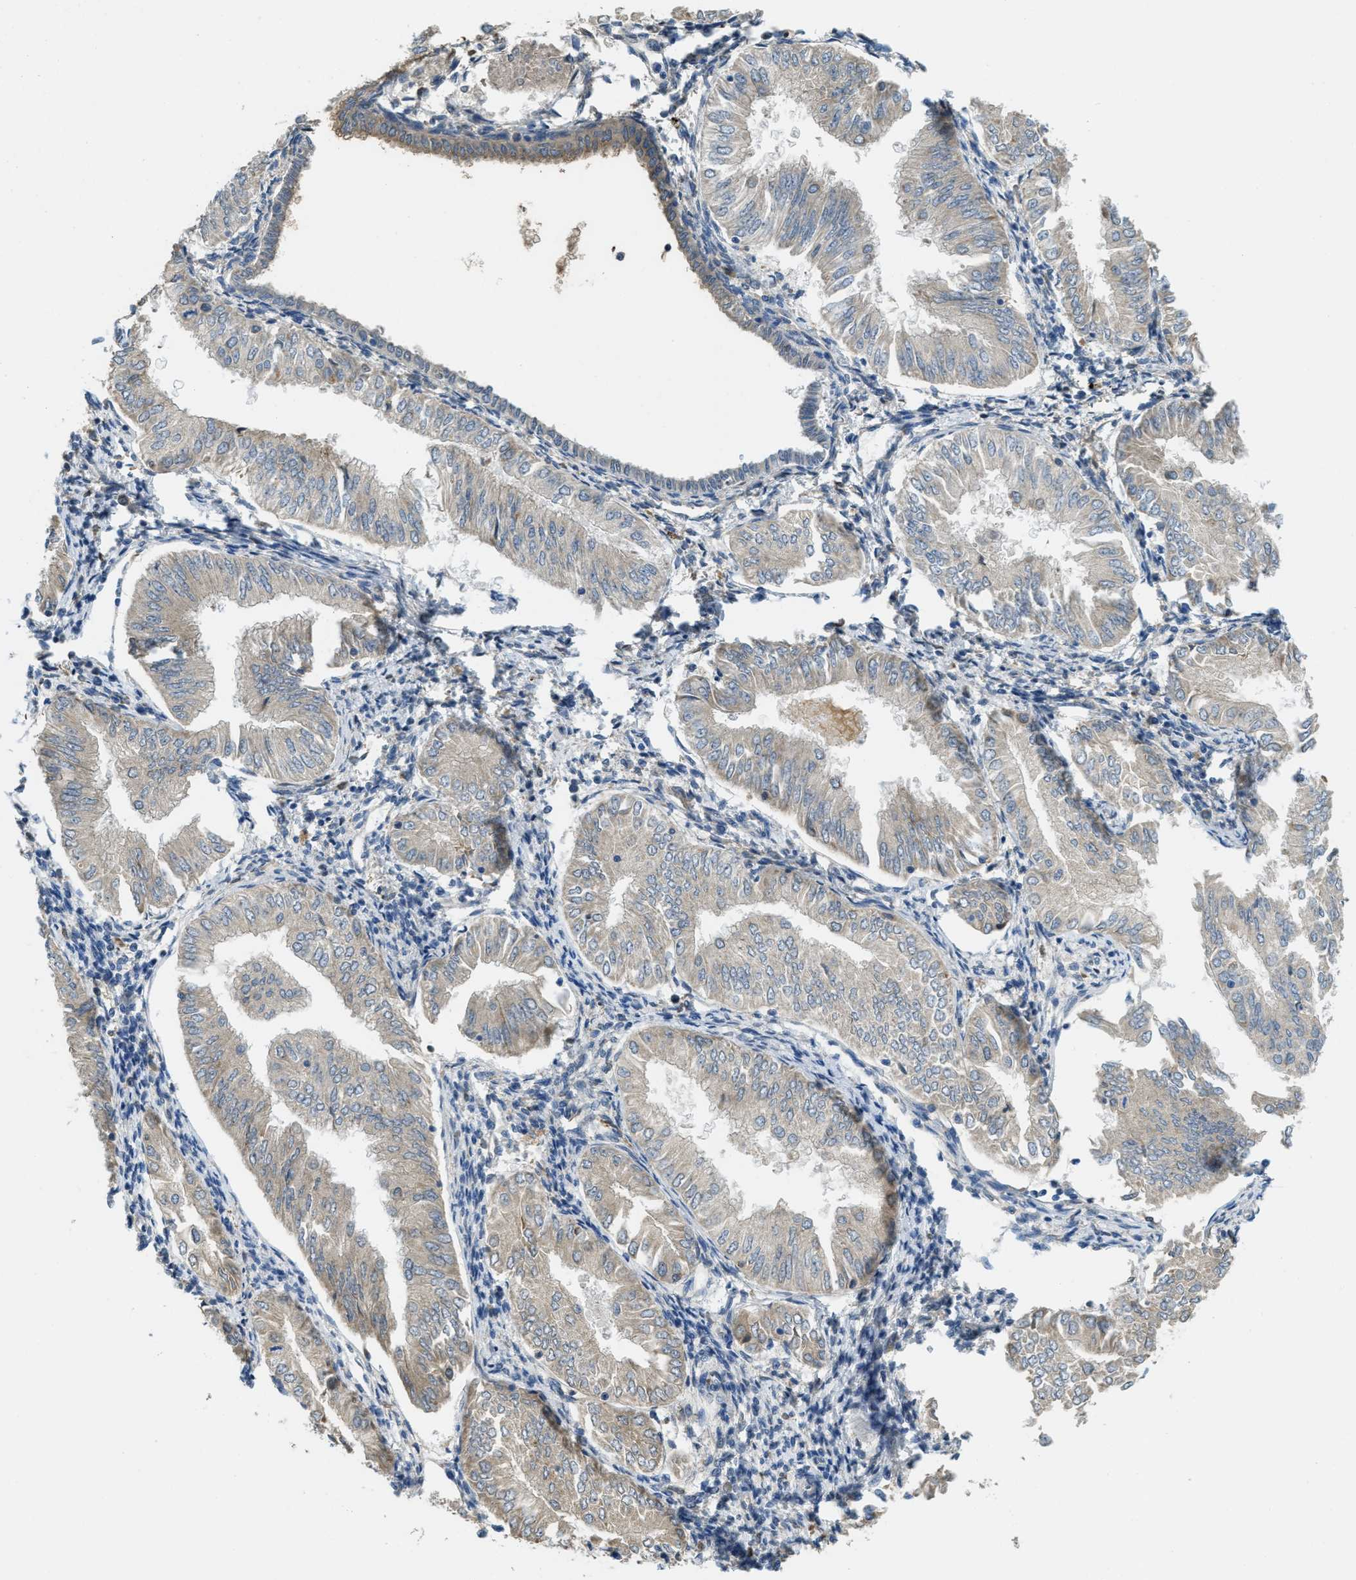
{"staining": {"intensity": "weak", "quantity": "25%-75%", "location": "cytoplasmic/membranous"}, "tissue": "endometrial cancer", "cell_type": "Tumor cells", "image_type": "cancer", "snomed": [{"axis": "morphology", "description": "Adenocarcinoma, NOS"}, {"axis": "topography", "description": "Endometrium"}], "caption": "Weak cytoplasmic/membranous expression for a protein is present in approximately 25%-75% of tumor cells of endometrial adenocarcinoma using immunohistochemistry.", "gene": "MPDU1", "patient": {"sex": "female", "age": 53}}